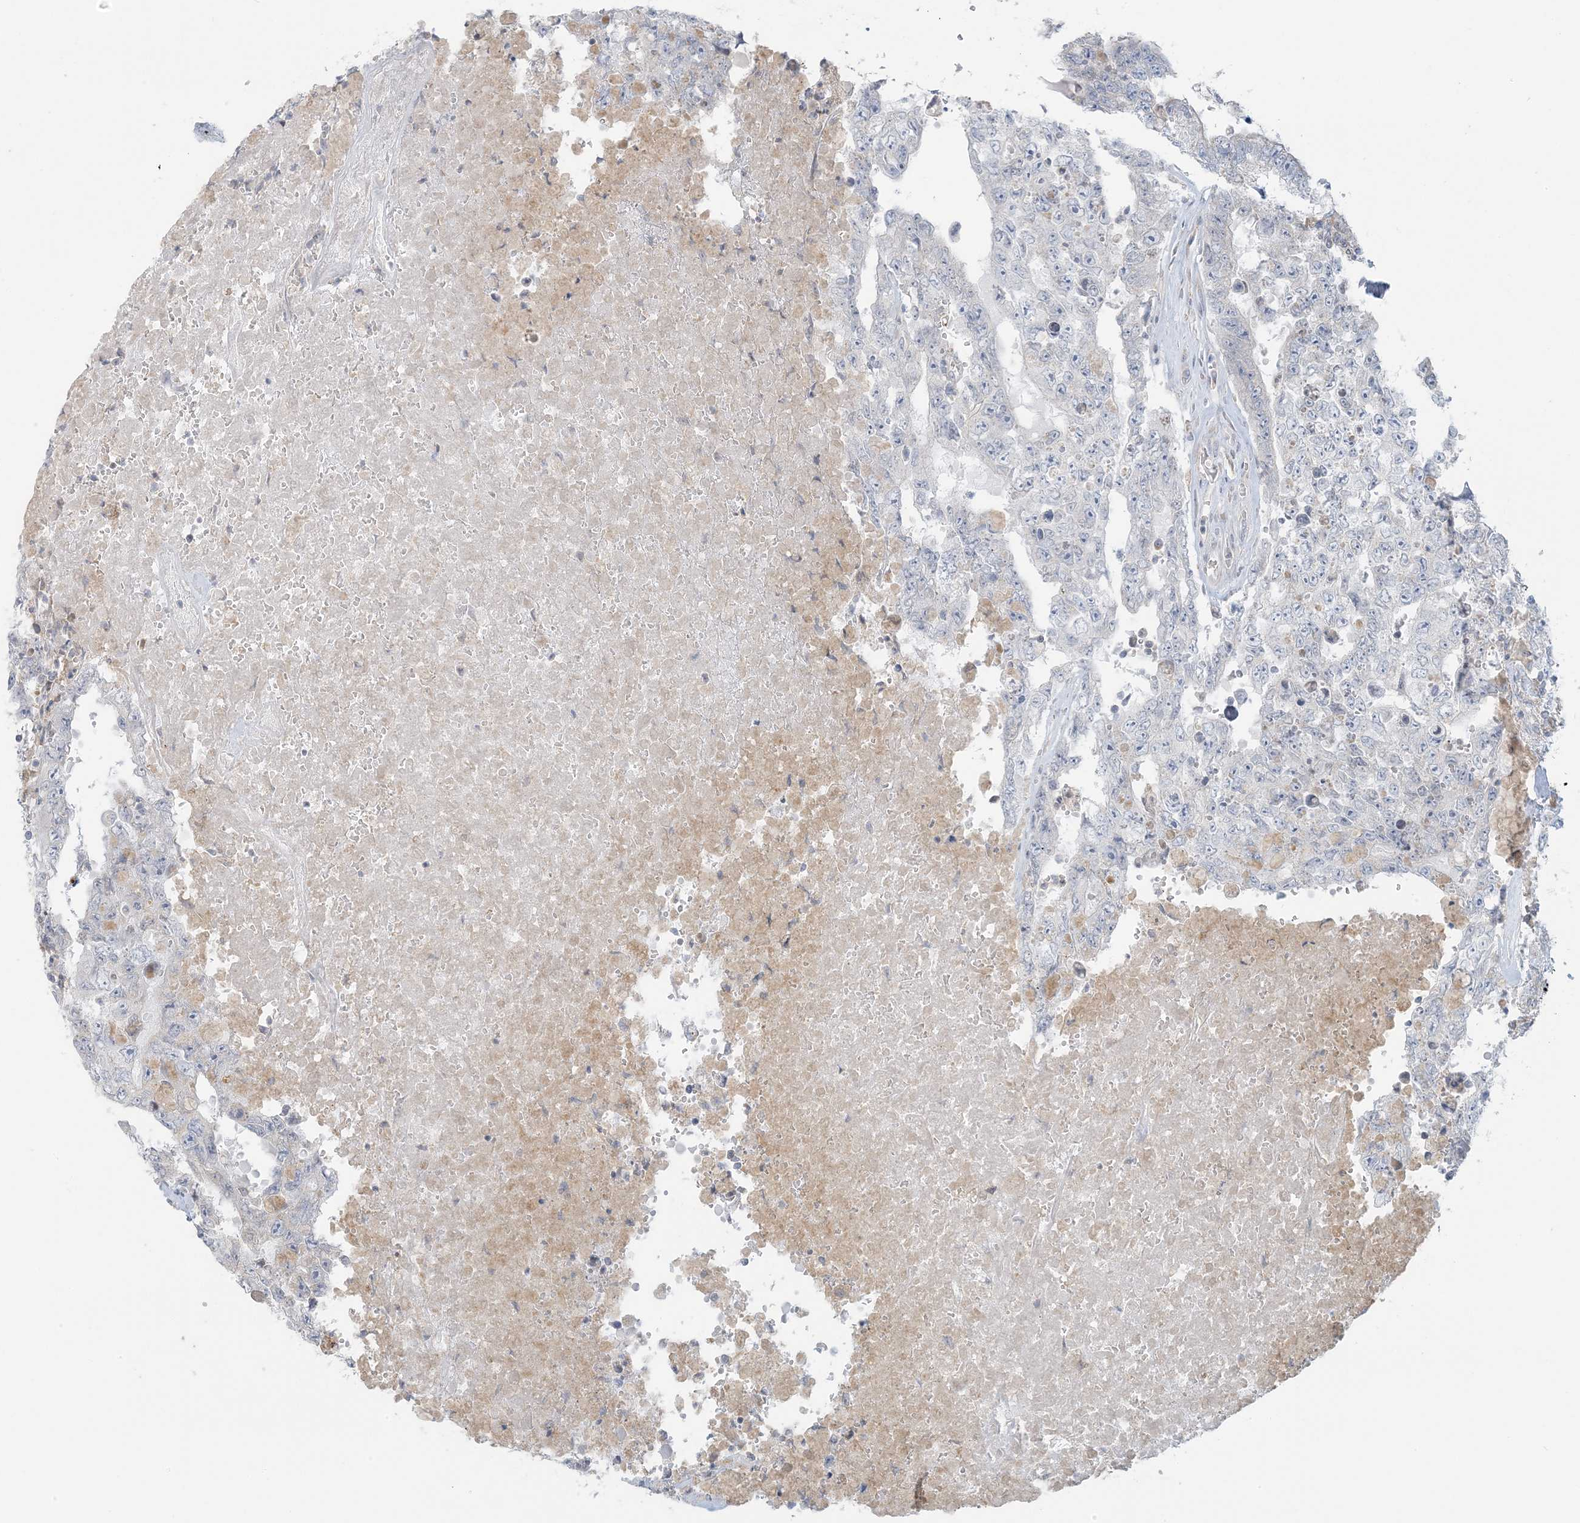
{"staining": {"intensity": "negative", "quantity": "none", "location": "none"}, "tissue": "testis cancer", "cell_type": "Tumor cells", "image_type": "cancer", "snomed": [{"axis": "morphology", "description": "Carcinoma, Embryonal, NOS"}, {"axis": "topography", "description": "Testis"}], "caption": "IHC micrograph of embryonal carcinoma (testis) stained for a protein (brown), which shows no expression in tumor cells.", "gene": "EEFSEC", "patient": {"sex": "male", "age": 26}}